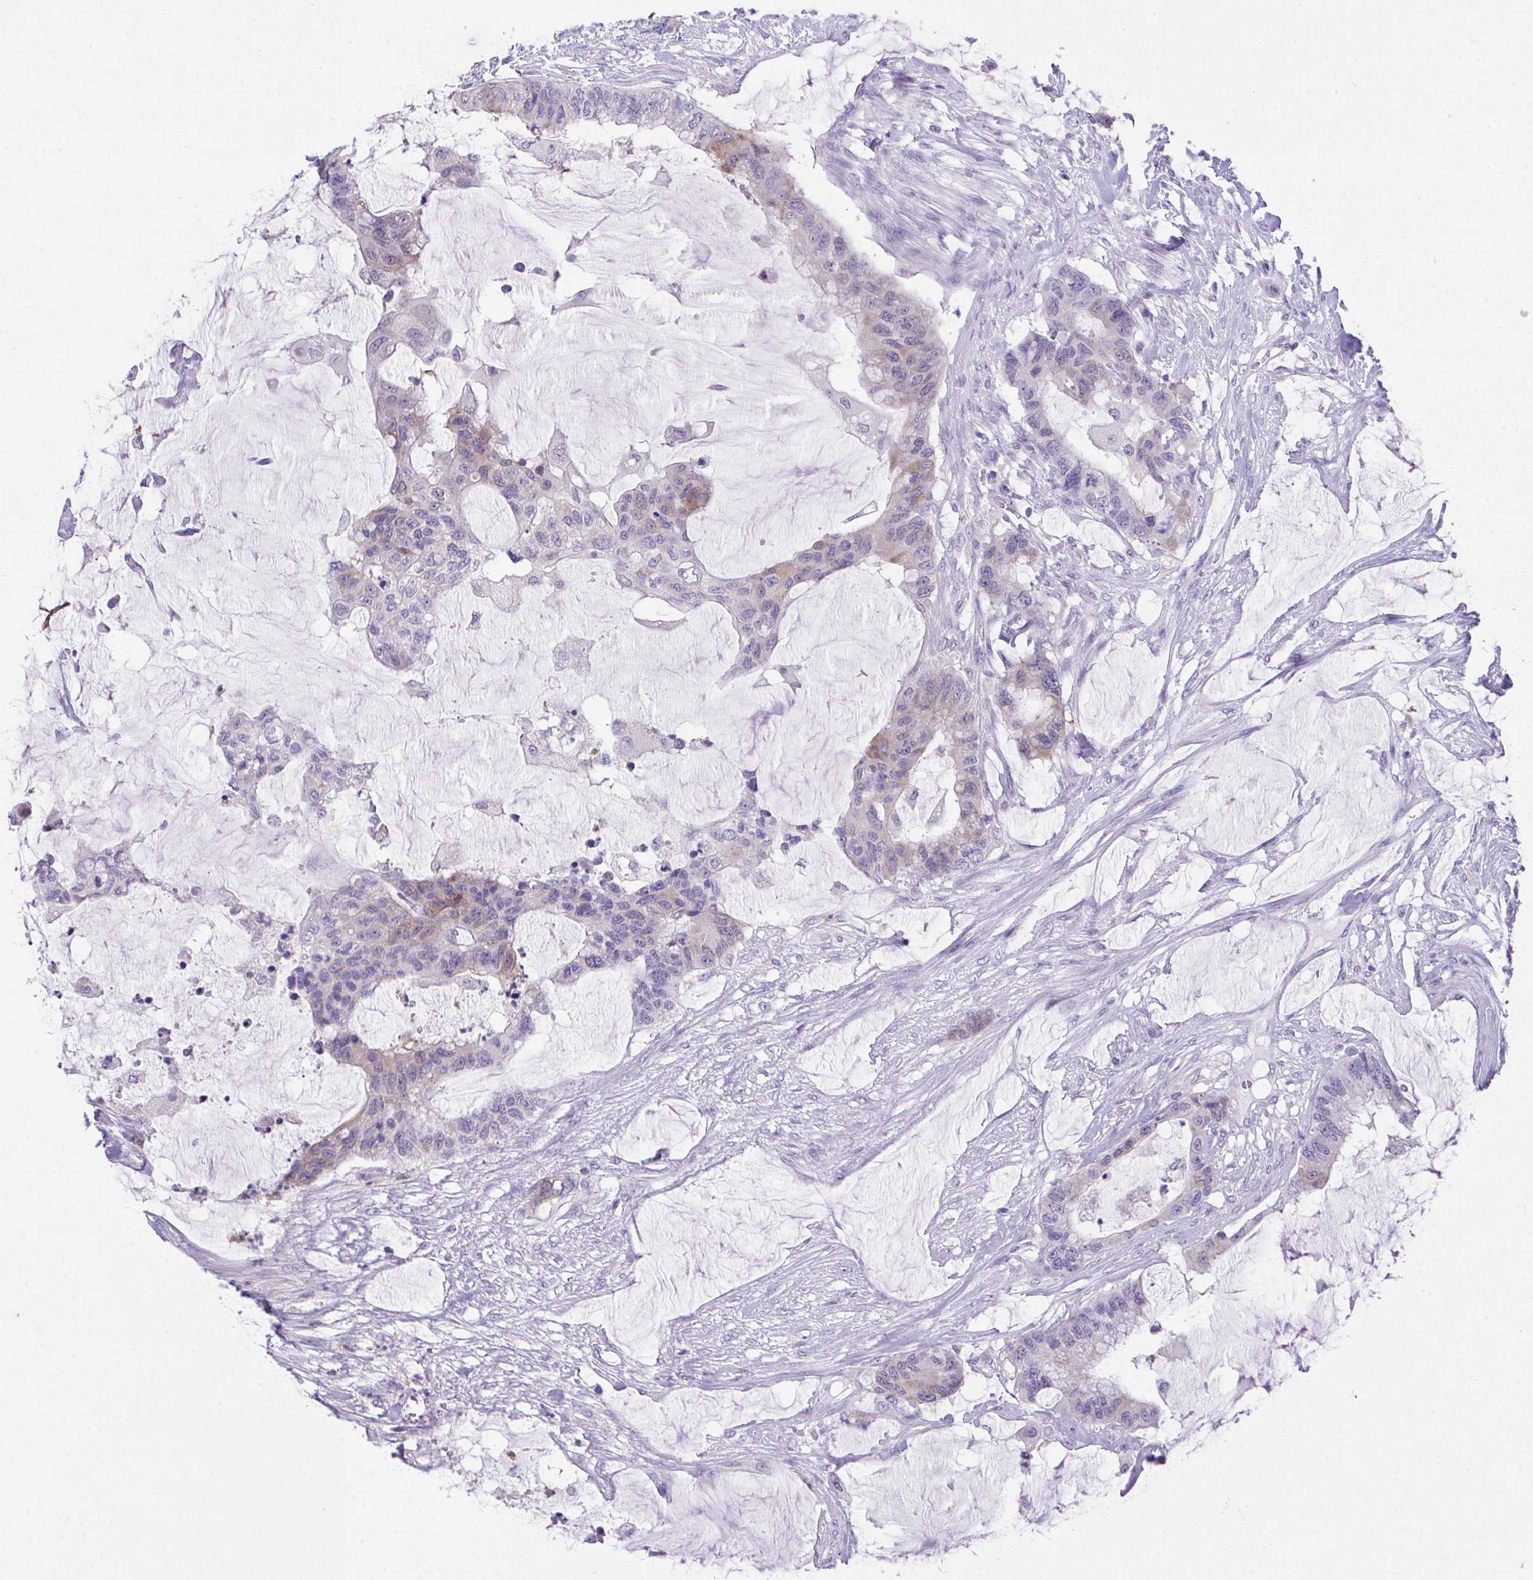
{"staining": {"intensity": "weak", "quantity": "<25%", "location": "cytoplasmic/membranous"}, "tissue": "colorectal cancer", "cell_type": "Tumor cells", "image_type": "cancer", "snomed": [{"axis": "morphology", "description": "Adenocarcinoma, NOS"}, {"axis": "topography", "description": "Rectum"}], "caption": "A high-resolution photomicrograph shows immunohistochemistry (IHC) staining of colorectal cancer, which shows no significant staining in tumor cells.", "gene": "HOXB4", "patient": {"sex": "female", "age": 59}}